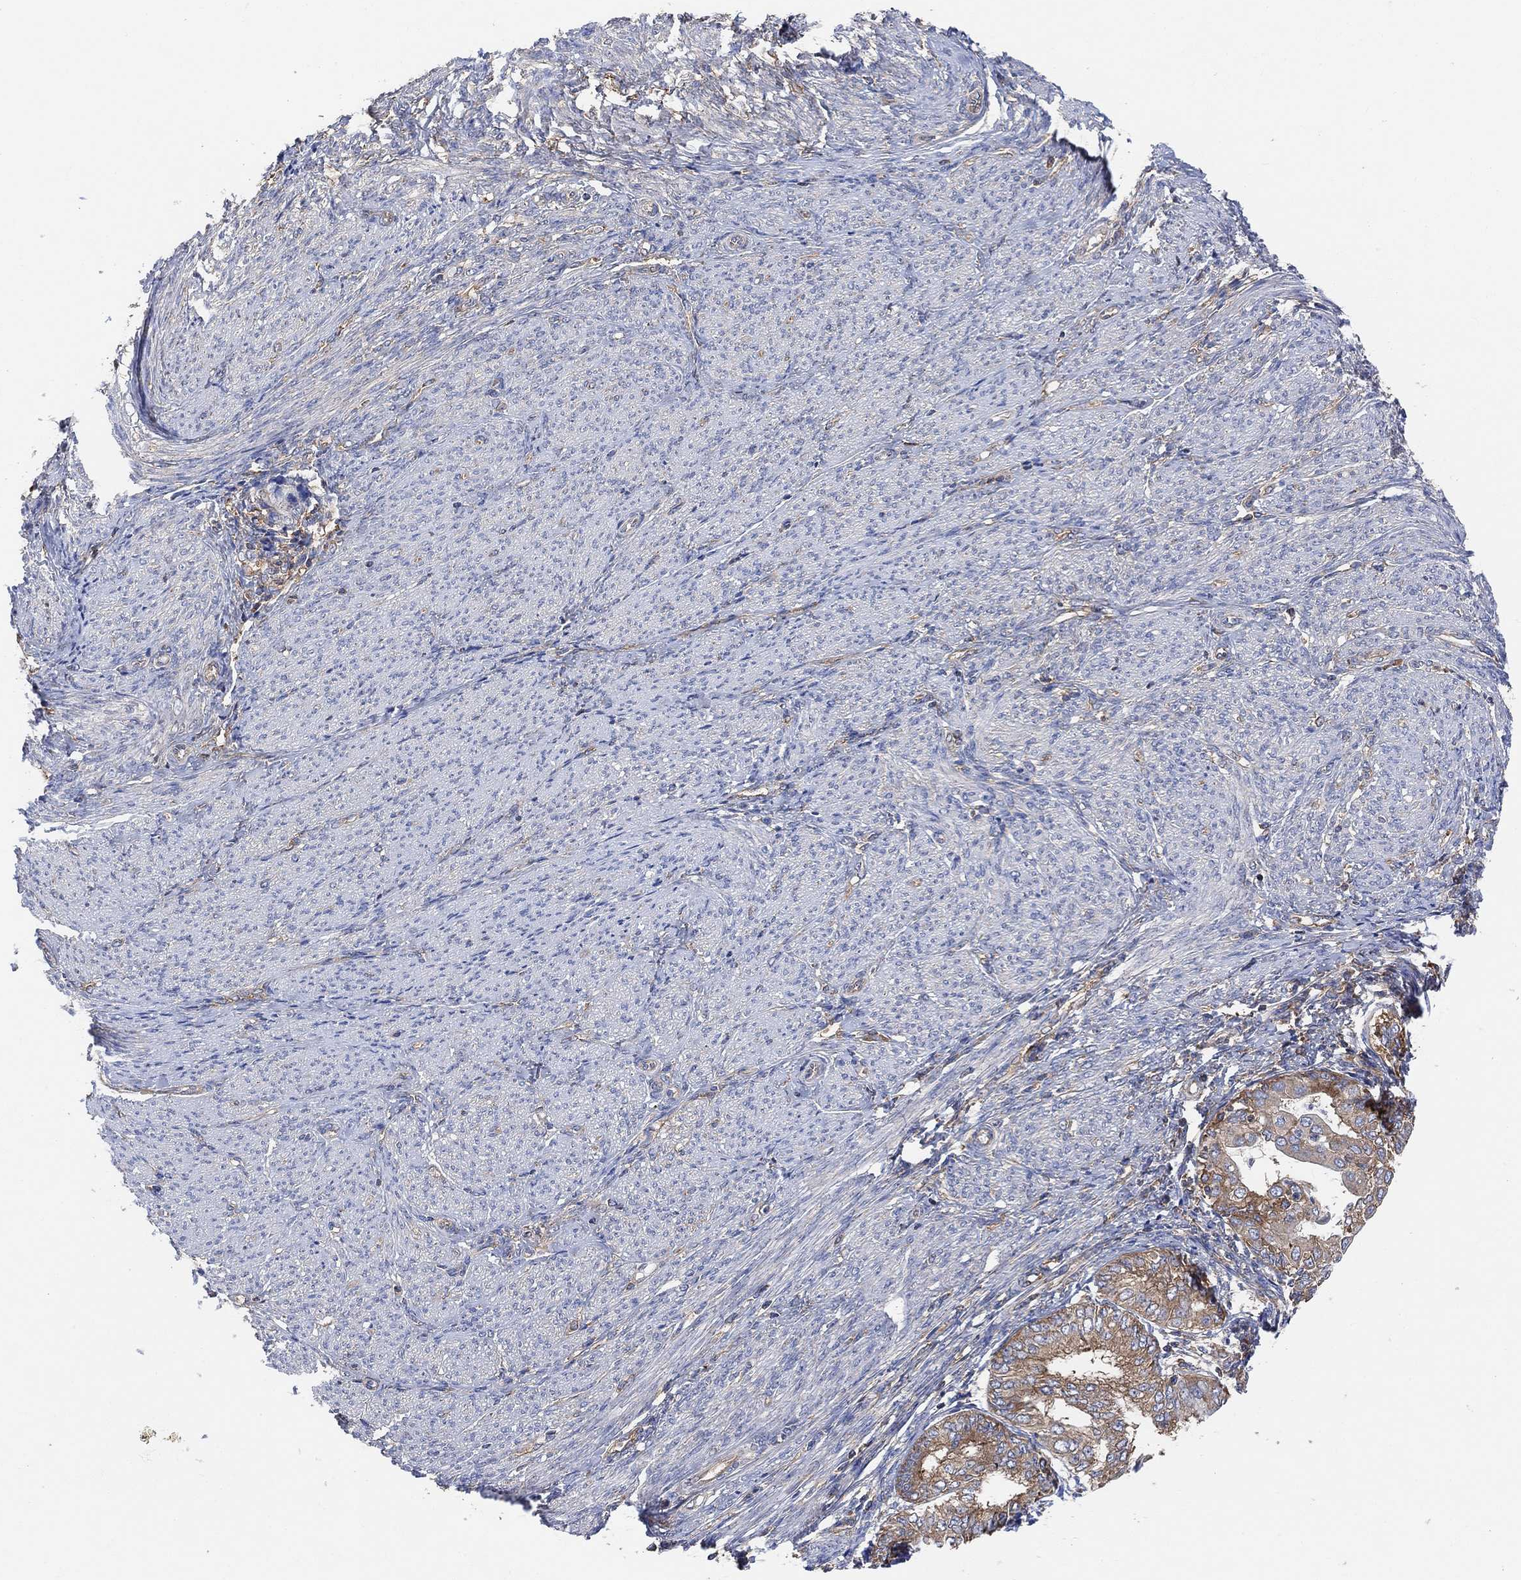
{"staining": {"intensity": "moderate", "quantity": ">75%", "location": "cytoplasmic/membranous"}, "tissue": "endometrial cancer", "cell_type": "Tumor cells", "image_type": "cancer", "snomed": [{"axis": "morphology", "description": "Adenocarcinoma, NOS"}, {"axis": "topography", "description": "Endometrium"}], "caption": "Immunohistochemistry (IHC) (DAB (3,3'-diaminobenzidine)) staining of adenocarcinoma (endometrial) exhibits moderate cytoplasmic/membranous protein expression in approximately >75% of tumor cells. The staining is performed using DAB brown chromogen to label protein expression. The nuclei are counter-stained blue using hematoxylin.", "gene": "BLOC1S3", "patient": {"sex": "female", "age": 68}}